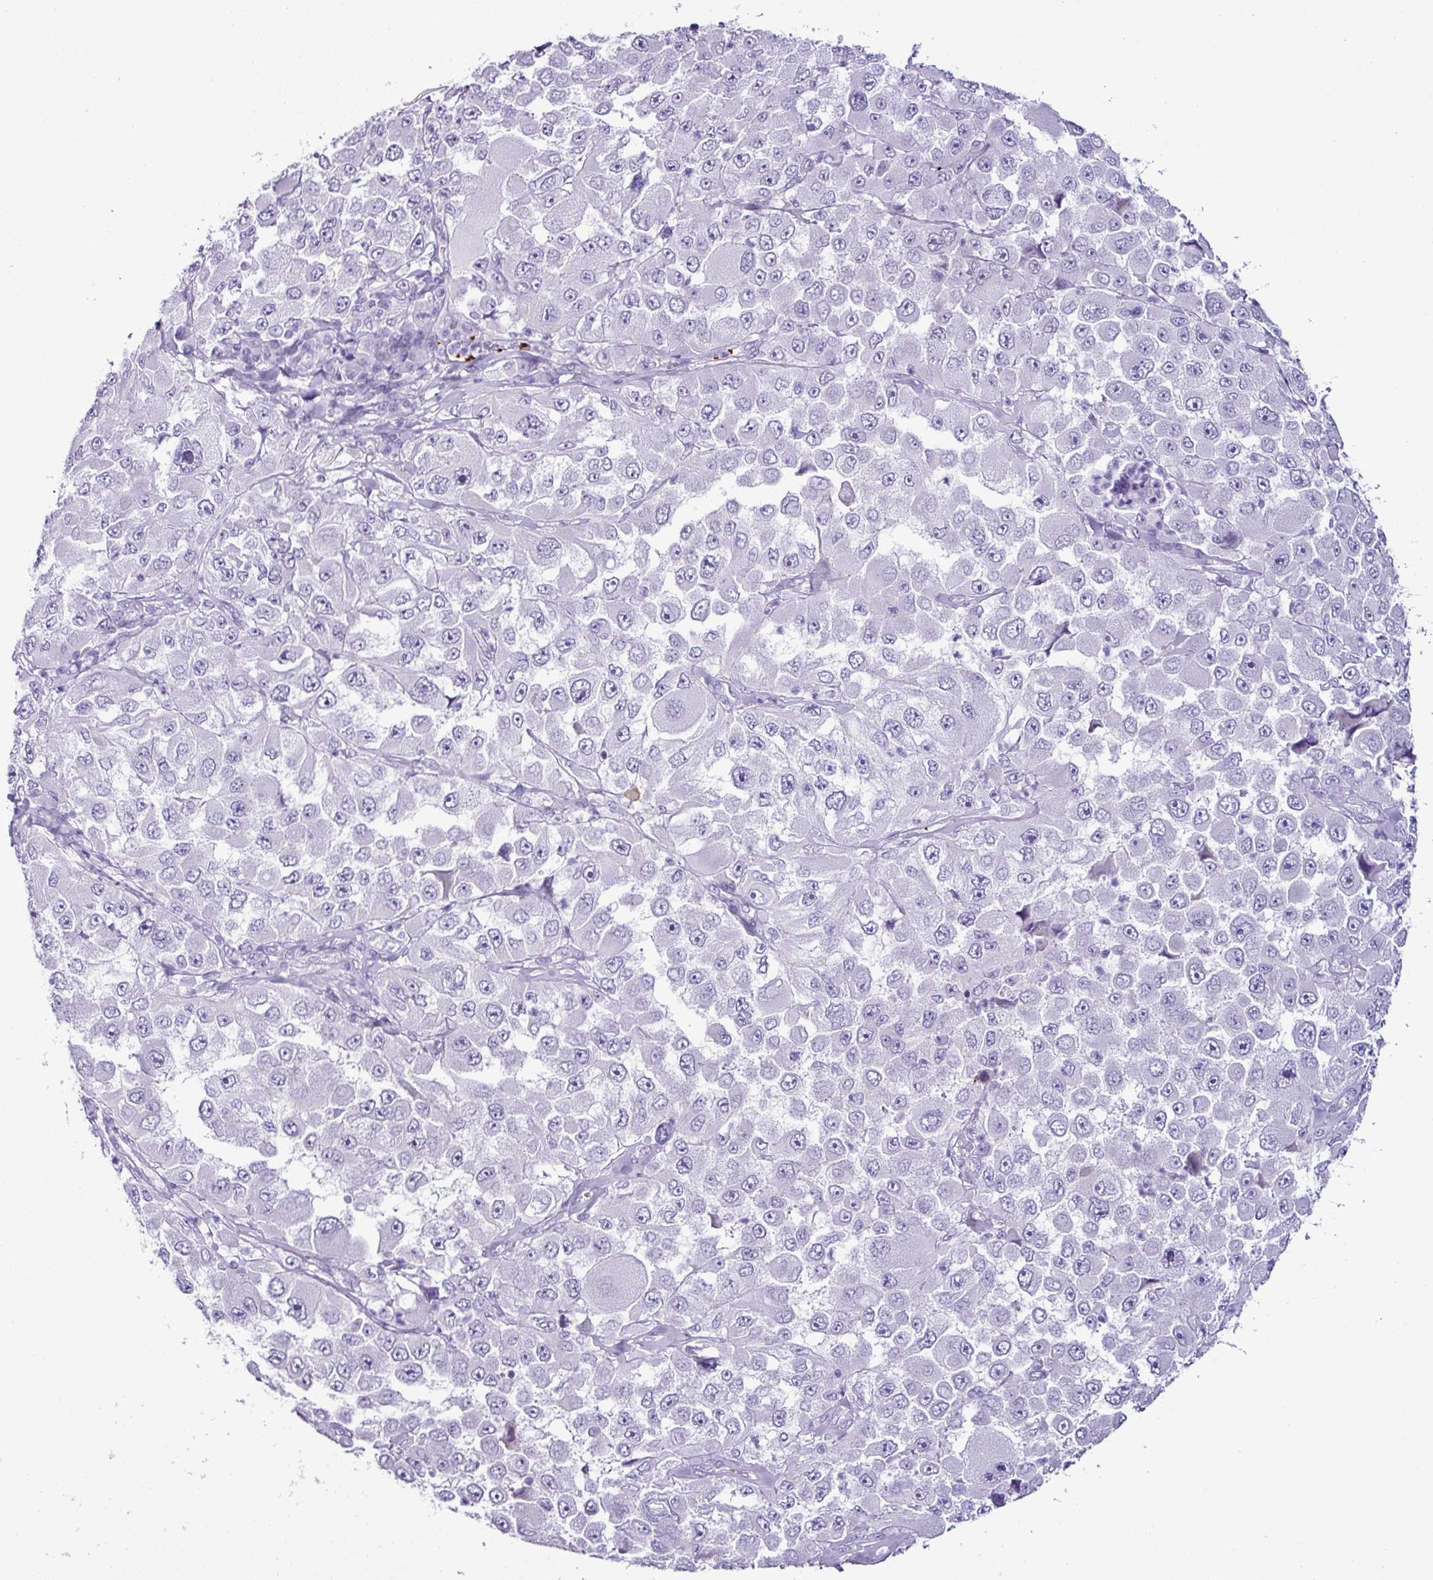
{"staining": {"intensity": "moderate", "quantity": "<25%", "location": "cytoplasmic/membranous"}, "tissue": "melanoma", "cell_type": "Tumor cells", "image_type": "cancer", "snomed": [{"axis": "morphology", "description": "Malignant melanoma, Metastatic site"}, {"axis": "topography", "description": "Lymph node"}], "caption": "Immunohistochemical staining of melanoma reveals moderate cytoplasmic/membranous protein staining in approximately <25% of tumor cells.", "gene": "CMTM5", "patient": {"sex": "male", "age": 62}}